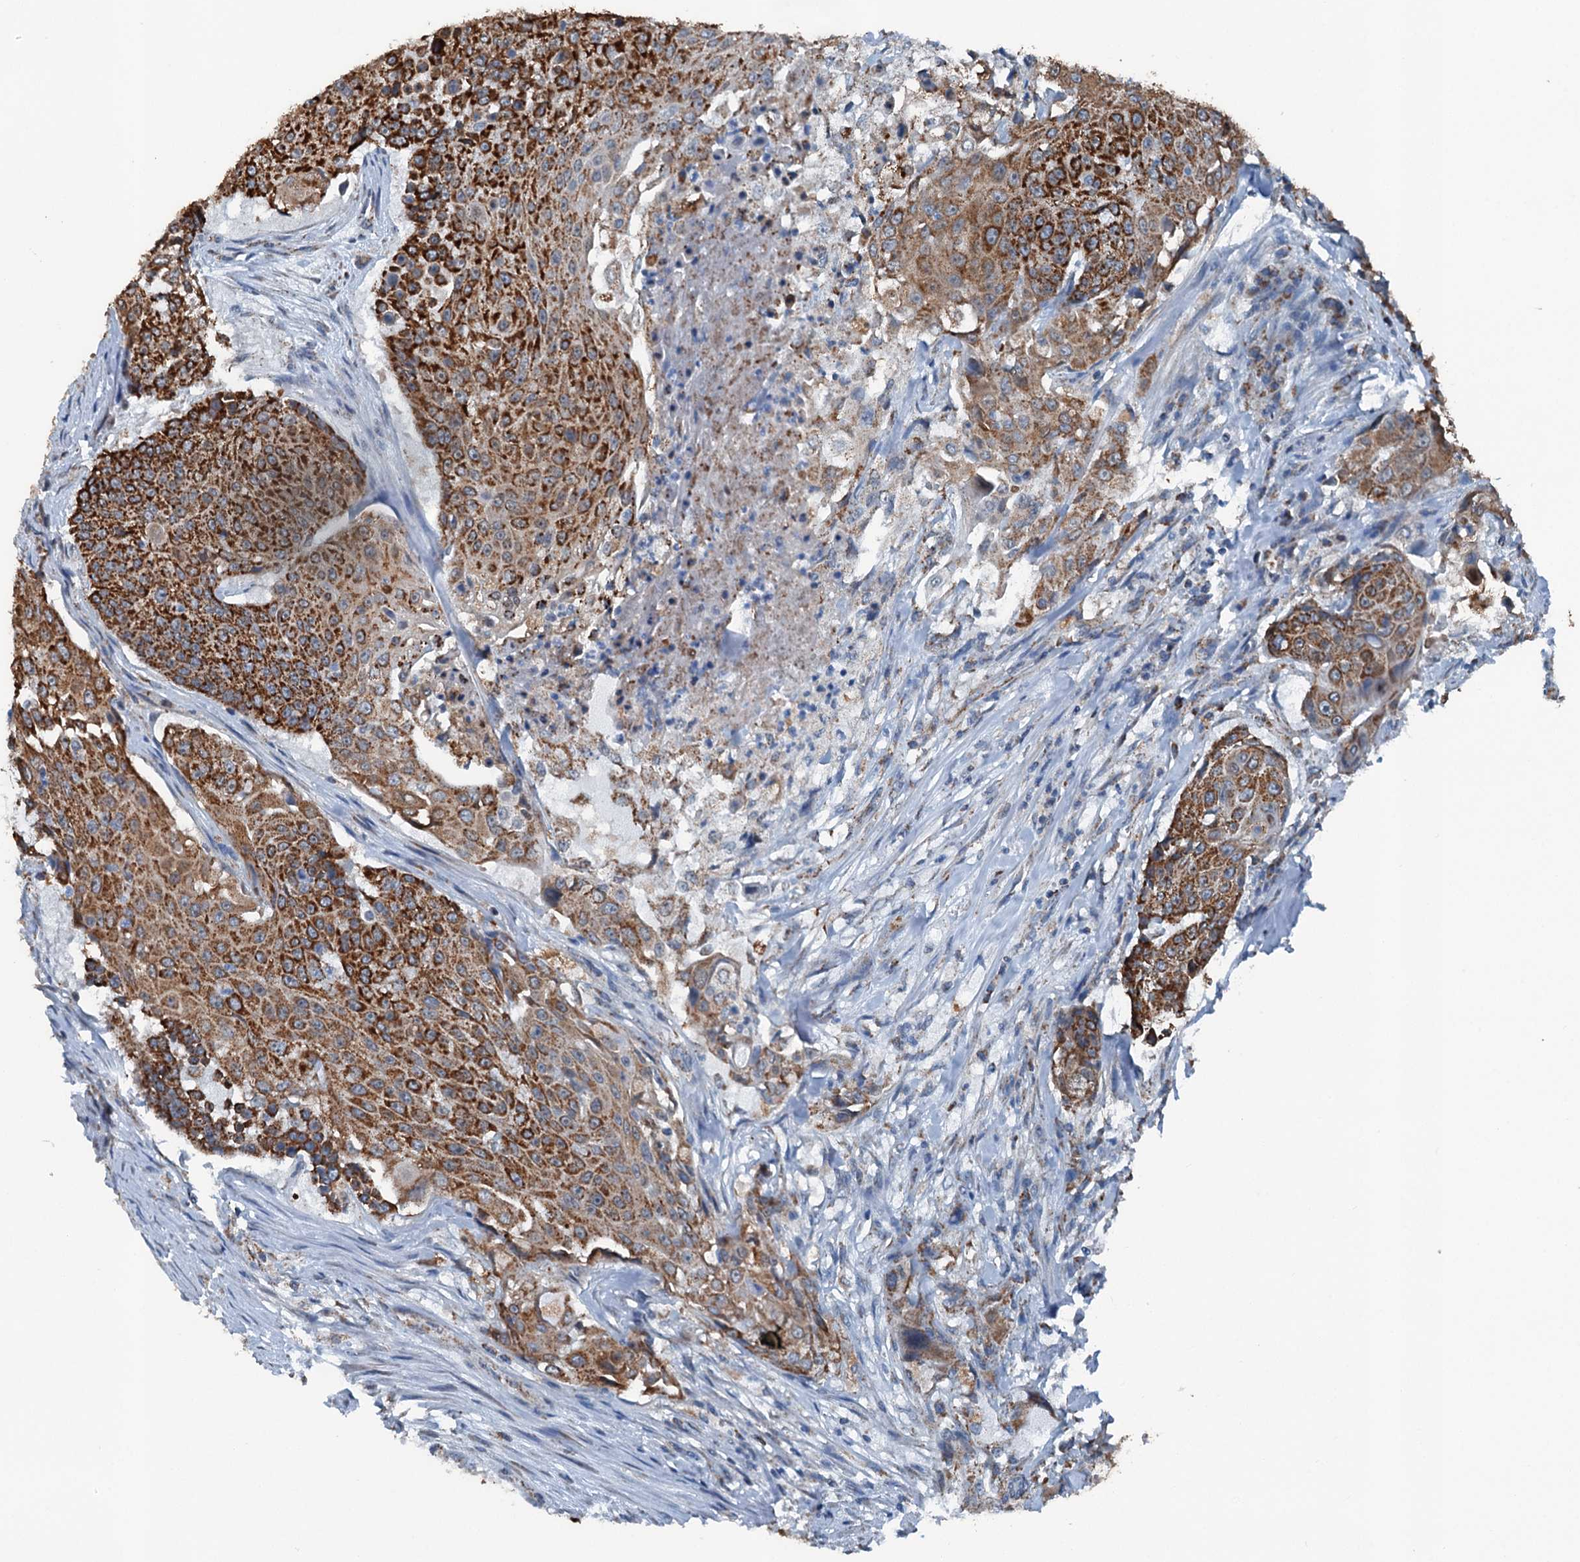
{"staining": {"intensity": "strong", "quantity": ">75%", "location": "cytoplasmic/membranous"}, "tissue": "urothelial cancer", "cell_type": "Tumor cells", "image_type": "cancer", "snomed": [{"axis": "morphology", "description": "Urothelial carcinoma, High grade"}, {"axis": "topography", "description": "Urinary bladder"}], "caption": "DAB (3,3'-diaminobenzidine) immunohistochemical staining of urothelial cancer reveals strong cytoplasmic/membranous protein staining in about >75% of tumor cells. Using DAB (3,3'-diaminobenzidine) (brown) and hematoxylin (blue) stains, captured at high magnification using brightfield microscopy.", "gene": "TRPT1", "patient": {"sex": "female", "age": 63}}